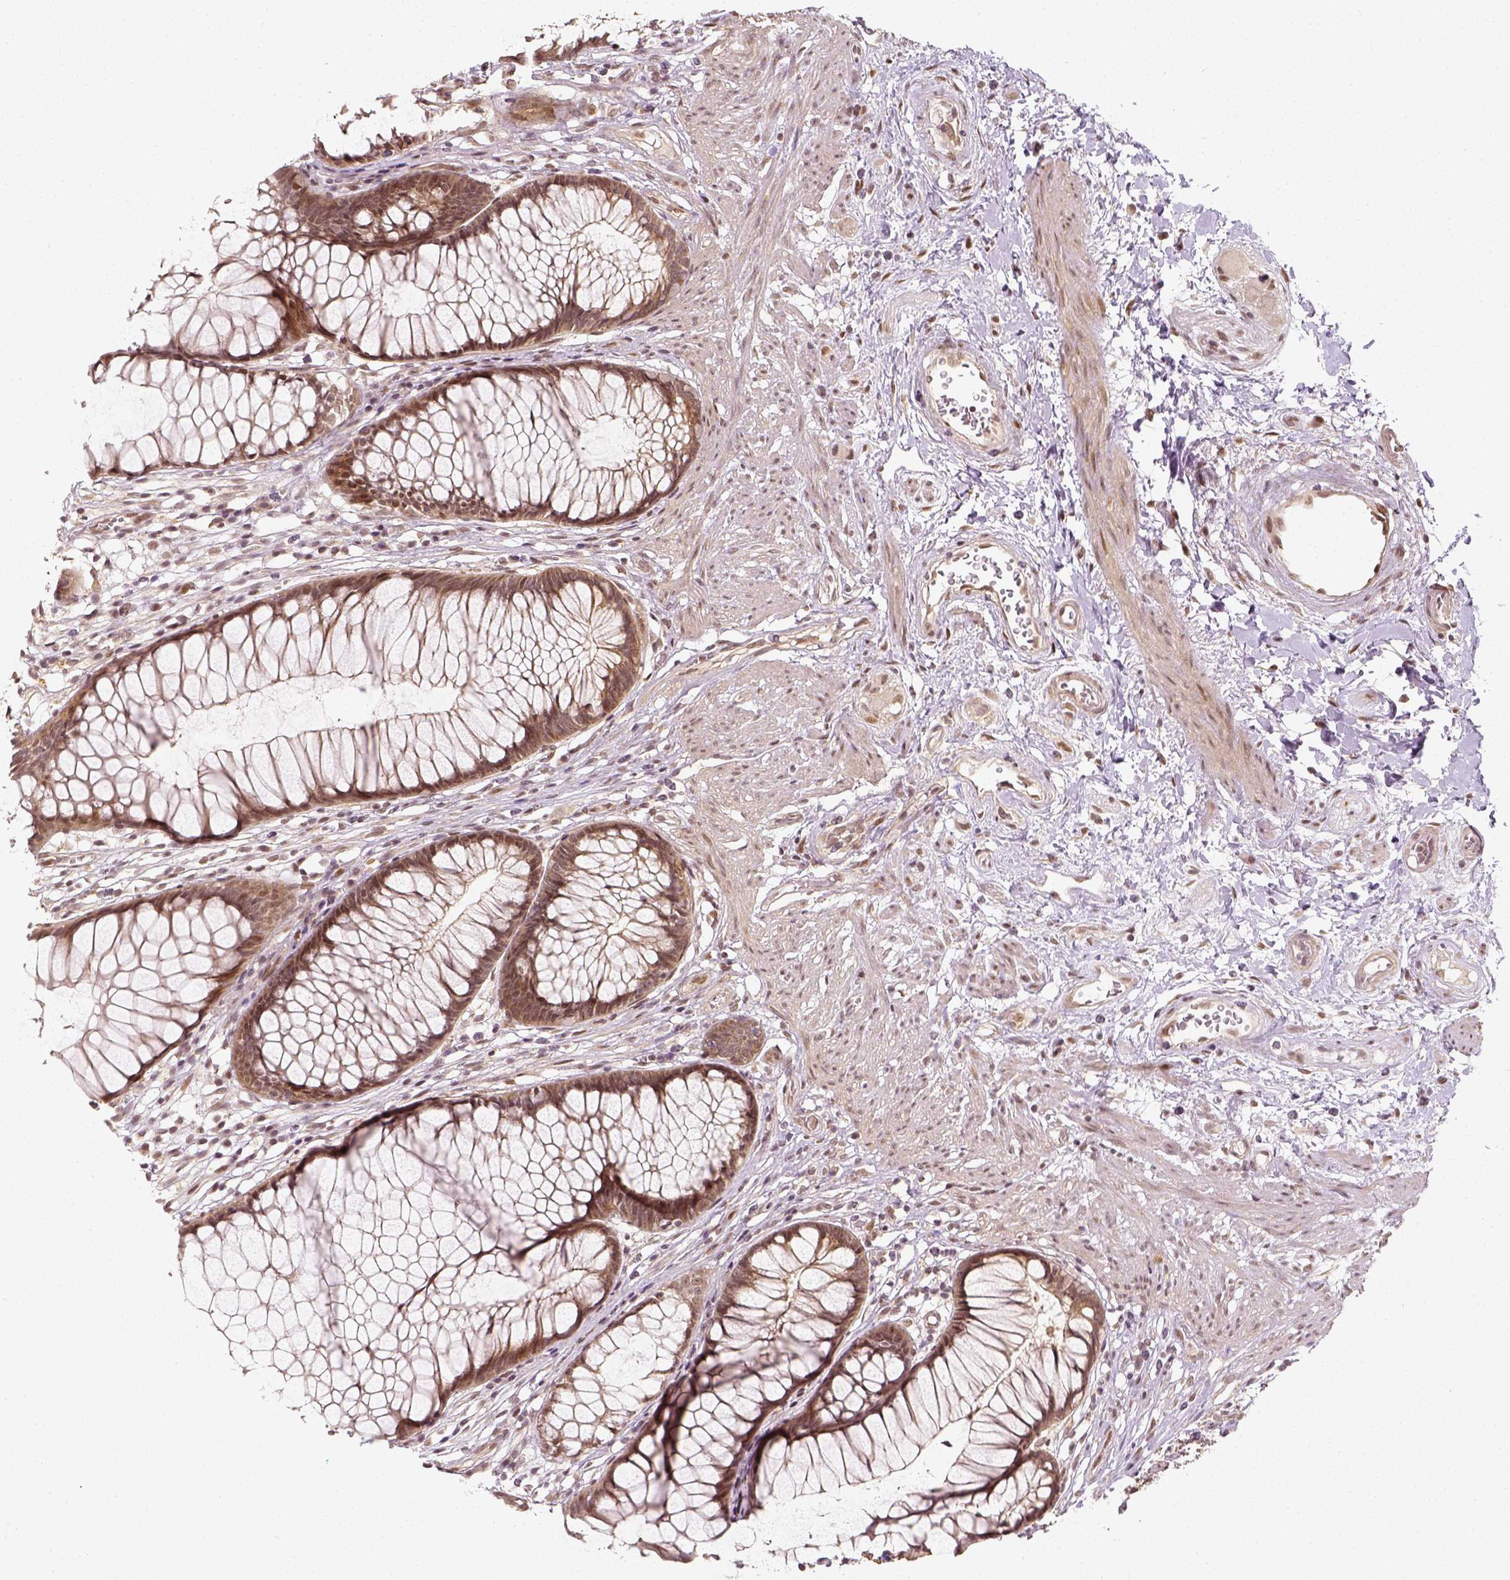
{"staining": {"intensity": "moderate", "quantity": ">75%", "location": "cytoplasmic/membranous,nuclear"}, "tissue": "rectum", "cell_type": "Glandular cells", "image_type": "normal", "snomed": [{"axis": "morphology", "description": "Normal tissue, NOS"}, {"axis": "topography", "description": "Smooth muscle"}, {"axis": "topography", "description": "Rectum"}], "caption": "Brown immunohistochemical staining in unremarkable human rectum exhibits moderate cytoplasmic/membranous,nuclear expression in approximately >75% of glandular cells.", "gene": "ZMAT3", "patient": {"sex": "male", "age": 53}}